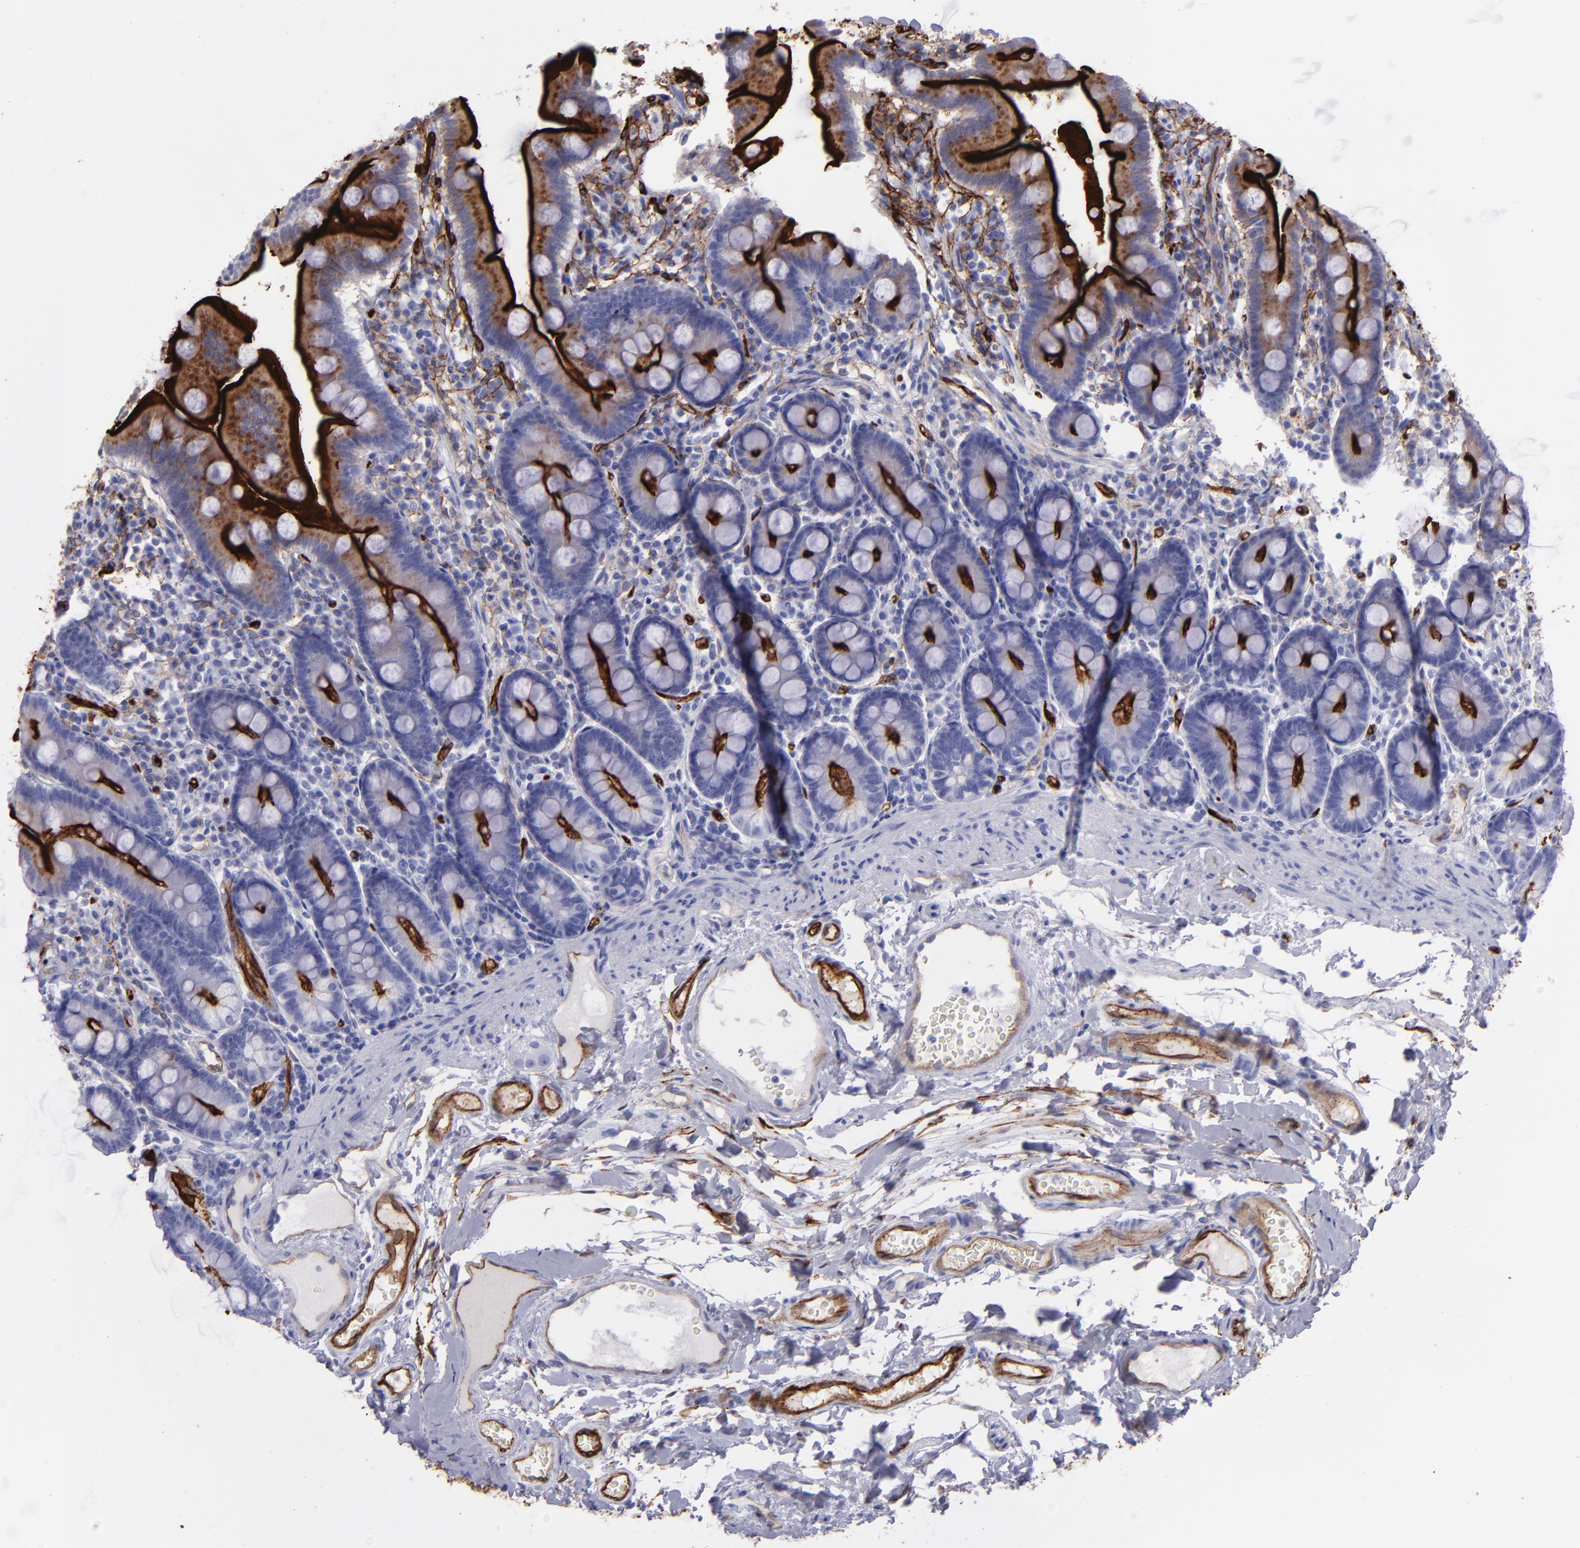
{"staining": {"intensity": "strong", "quantity": ">75%", "location": "cytoplasmic/membranous"}, "tissue": "duodenum", "cell_type": "Glandular cells", "image_type": "normal", "snomed": [{"axis": "morphology", "description": "Normal tissue, NOS"}, {"axis": "topography", "description": "Duodenum"}], "caption": "Unremarkable duodenum shows strong cytoplasmic/membranous expression in about >75% of glandular cells.", "gene": "ACE", "patient": {"sex": "male", "age": 50}}